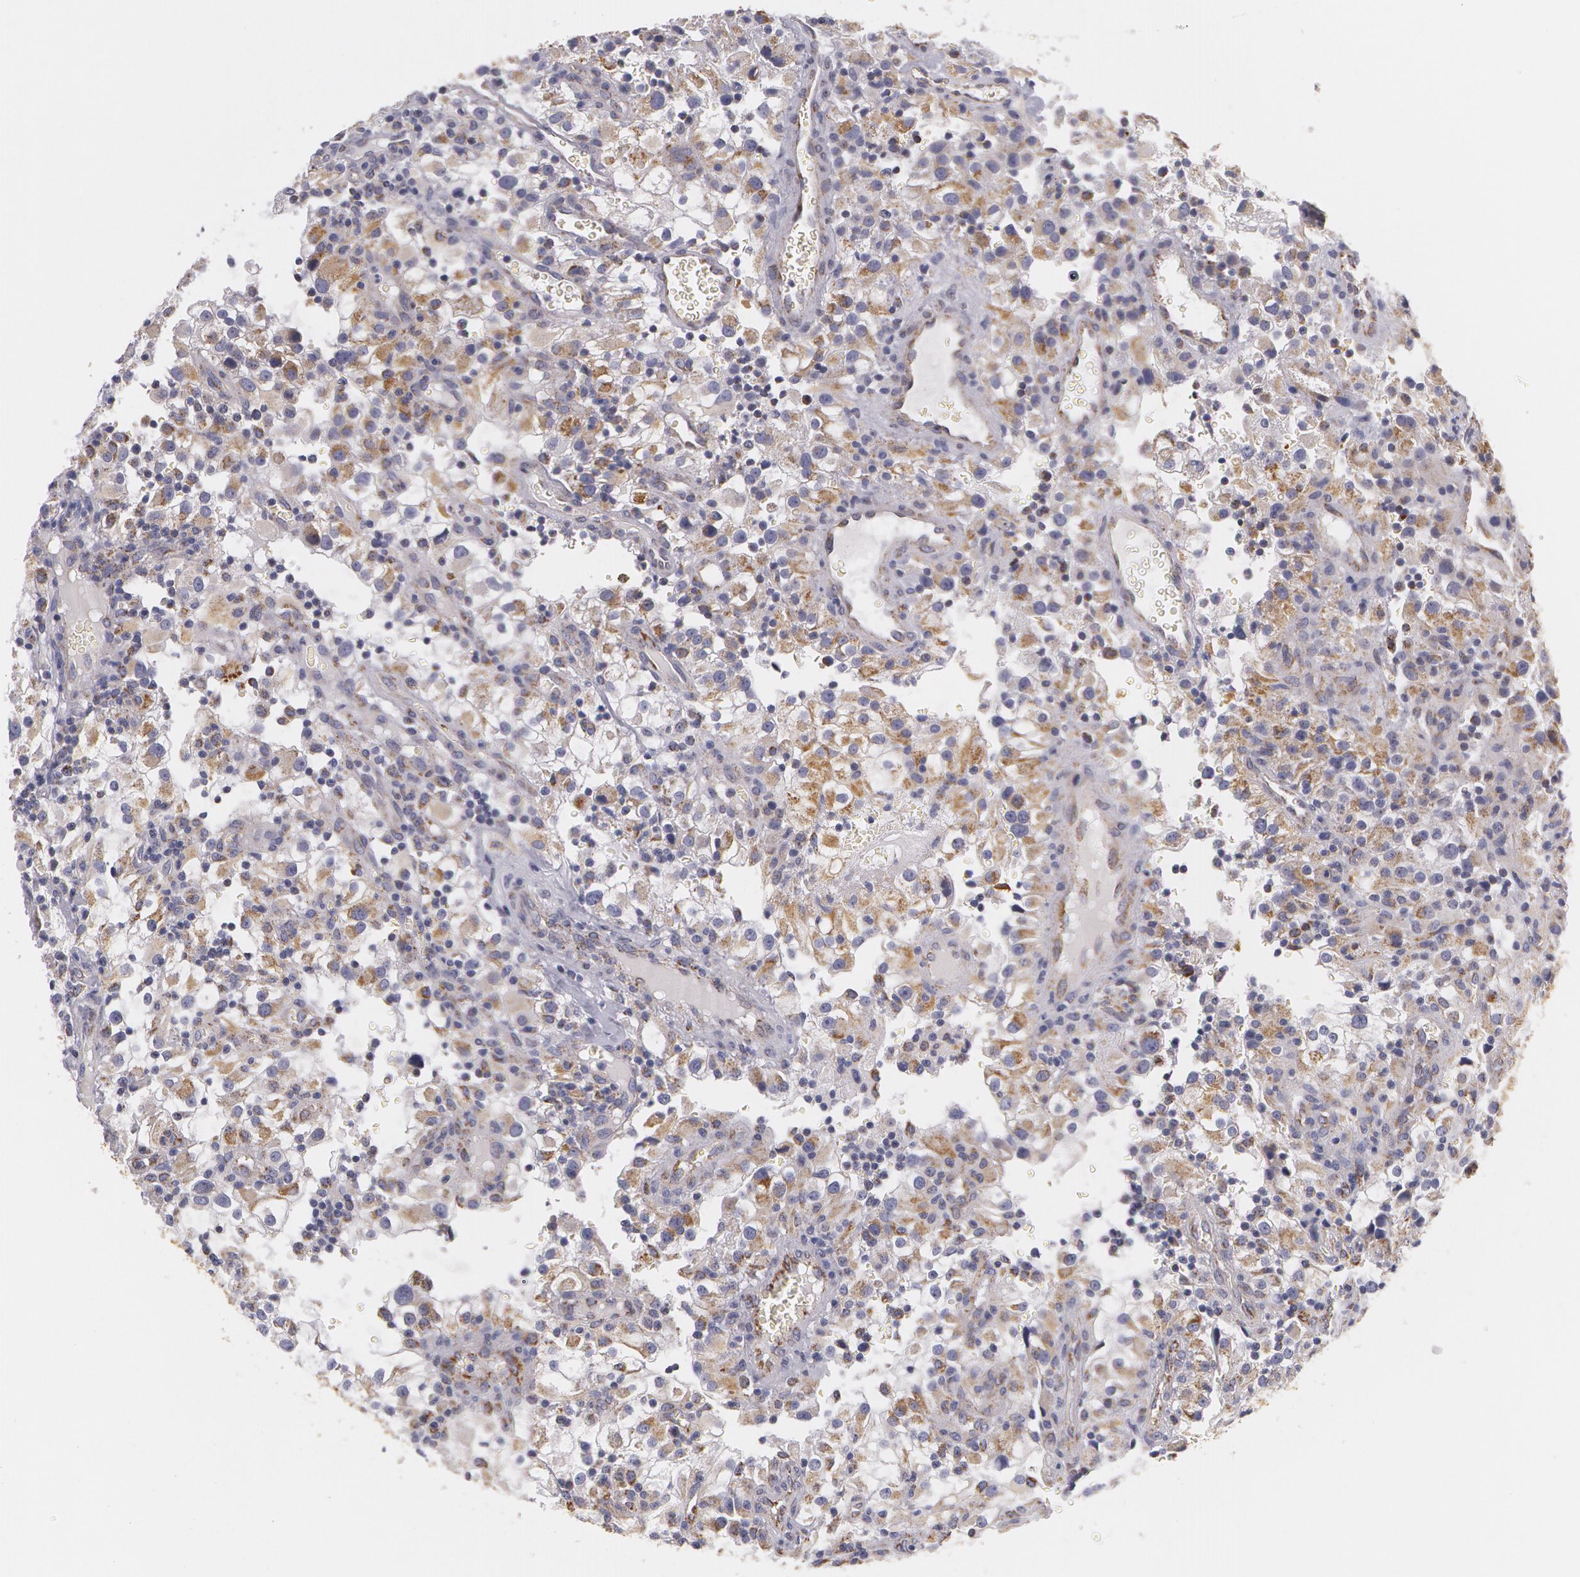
{"staining": {"intensity": "weak", "quantity": "25%-75%", "location": "cytoplasmic/membranous"}, "tissue": "renal cancer", "cell_type": "Tumor cells", "image_type": "cancer", "snomed": [{"axis": "morphology", "description": "Adenocarcinoma, NOS"}, {"axis": "topography", "description": "Kidney"}], "caption": "This image exhibits renal cancer stained with immunohistochemistry (IHC) to label a protein in brown. The cytoplasmic/membranous of tumor cells show weak positivity for the protein. Nuclei are counter-stained blue.", "gene": "KRT18", "patient": {"sex": "female", "age": 52}}